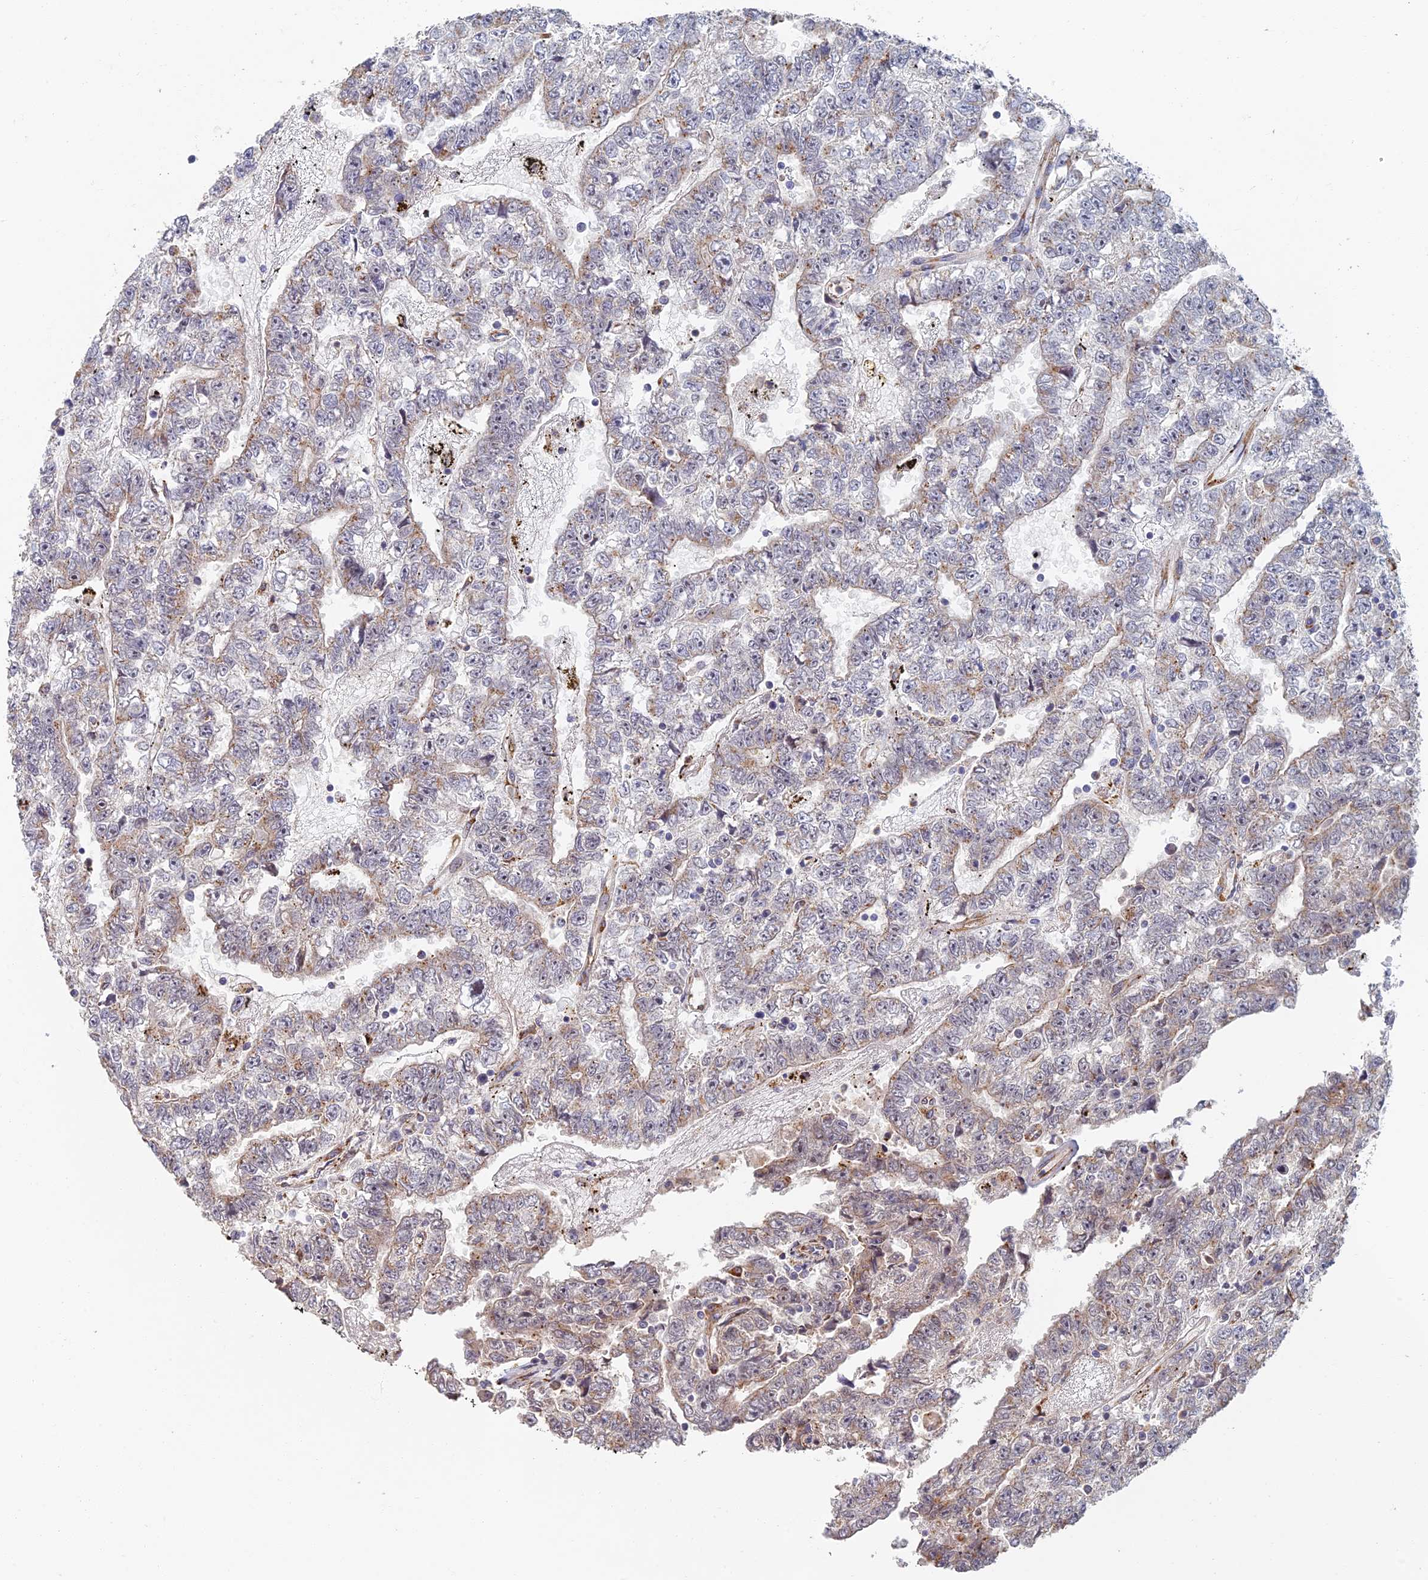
{"staining": {"intensity": "weak", "quantity": "25%-75%", "location": "cytoplasmic/membranous"}, "tissue": "testis cancer", "cell_type": "Tumor cells", "image_type": "cancer", "snomed": [{"axis": "morphology", "description": "Carcinoma, Embryonal, NOS"}, {"axis": "topography", "description": "Testis"}], "caption": "Immunohistochemical staining of testis cancer (embryonal carcinoma) shows low levels of weak cytoplasmic/membranous expression in approximately 25%-75% of tumor cells.", "gene": "GPATCH1", "patient": {"sex": "male", "age": 25}}